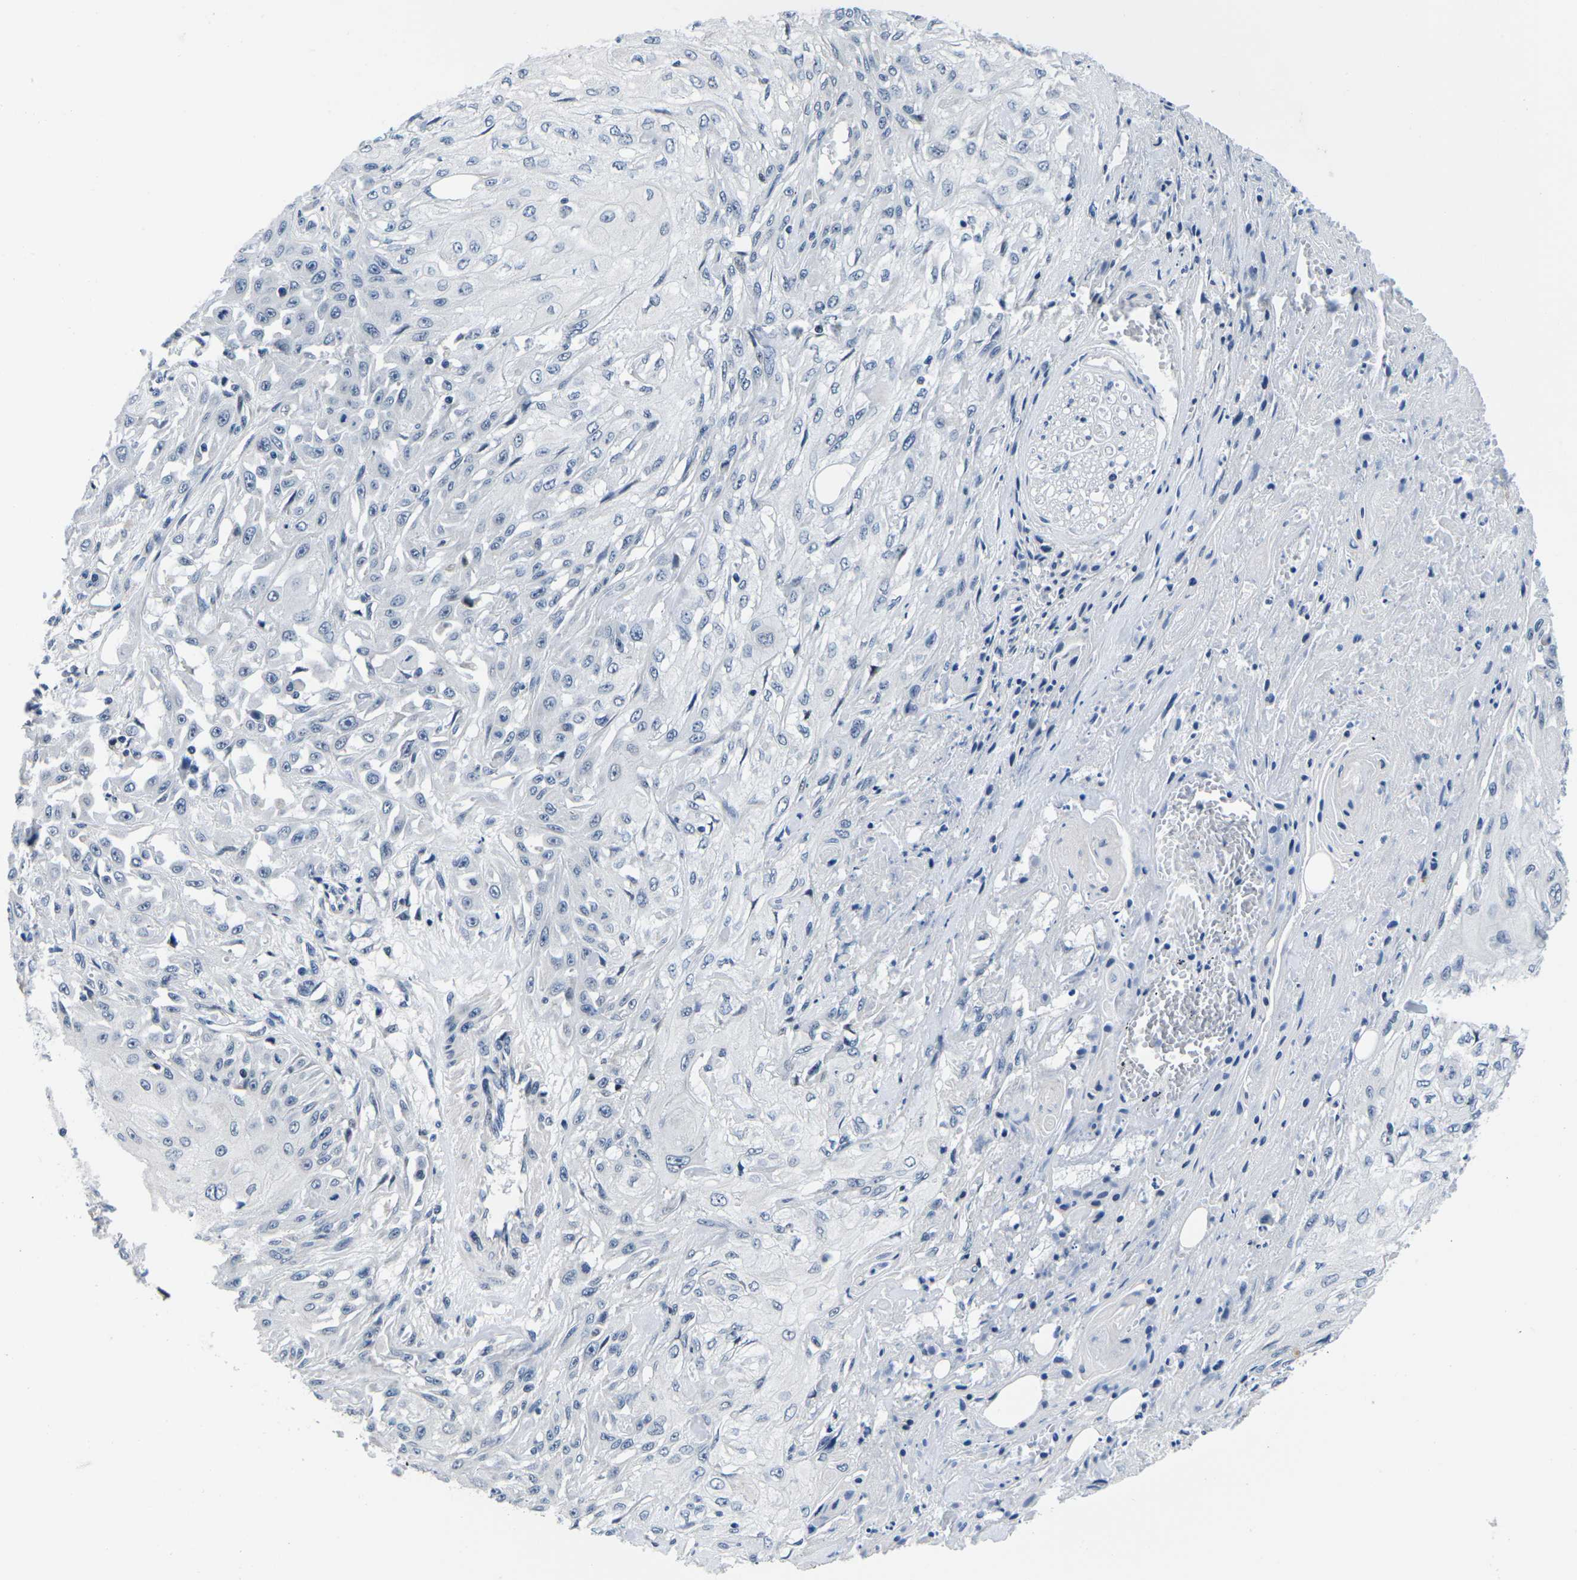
{"staining": {"intensity": "negative", "quantity": "none", "location": "none"}, "tissue": "skin cancer", "cell_type": "Tumor cells", "image_type": "cancer", "snomed": [{"axis": "morphology", "description": "Squamous cell carcinoma, NOS"}, {"axis": "morphology", "description": "Squamous cell carcinoma, metastatic, NOS"}, {"axis": "topography", "description": "Skin"}, {"axis": "topography", "description": "Lymph node"}], "caption": "An immunohistochemistry image of skin cancer (metastatic squamous cell carcinoma) is shown. There is no staining in tumor cells of skin cancer (metastatic squamous cell carcinoma).", "gene": "CDC73", "patient": {"sex": "male", "age": 75}}